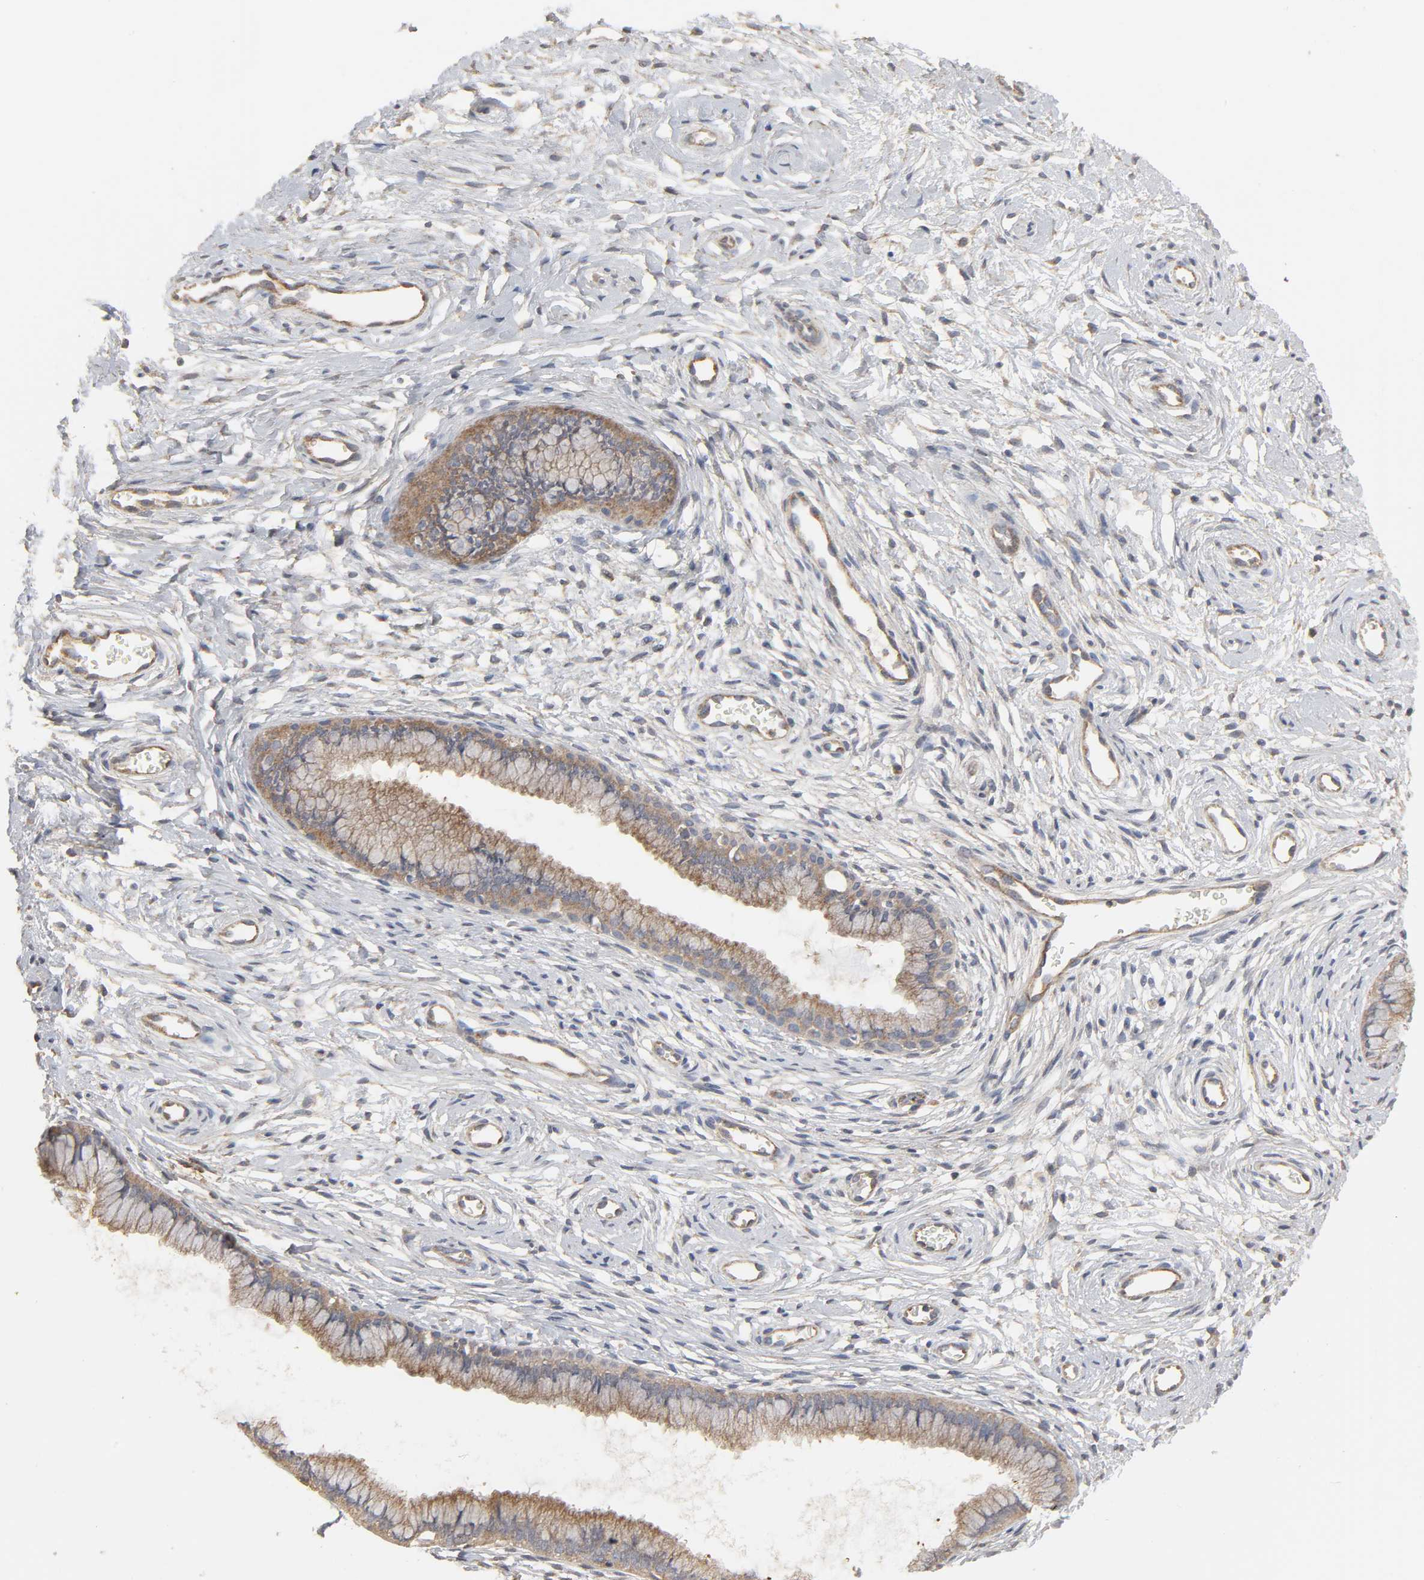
{"staining": {"intensity": "moderate", "quantity": ">75%", "location": "cytoplasmic/membranous"}, "tissue": "cervix", "cell_type": "Glandular cells", "image_type": "normal", "snomed": [{"axis": "morphology", "description": "Normal tissue, NOS"}, {"axis": "topography", "description": "Cervix"}], "caption": "Immunohistochemistry of normal human cervix displays medium levels of moderate cytoplasmic/membranous positivity in about >75% of glandular cells. Immunohistochemistry stains the protein of interest in brown and the nuclei are stained blue.", "gene": "SH3GLB1", "patient": {"sex": "female", "age": 39}}